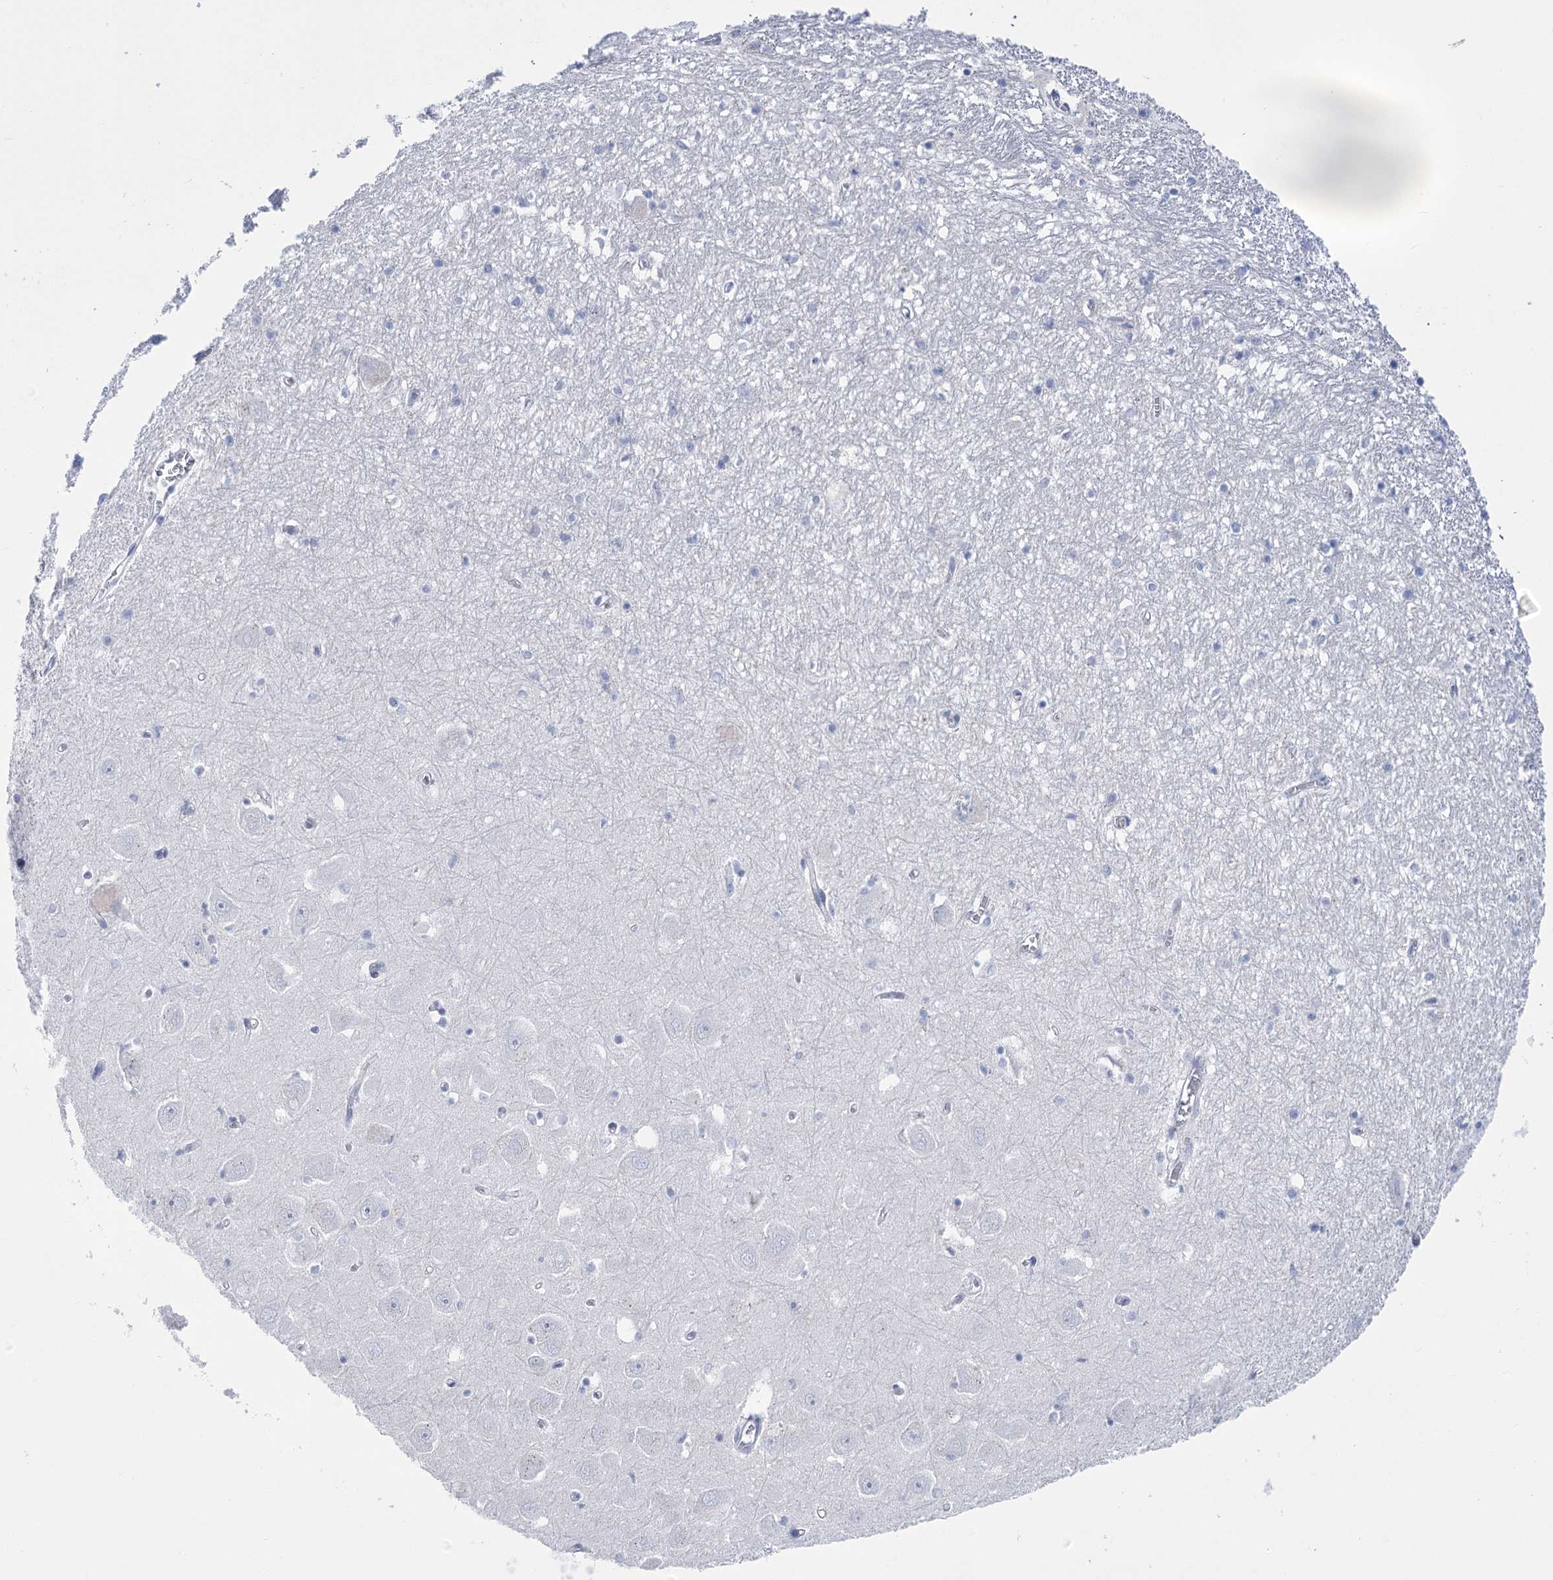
{"staining": {"intensity": "negative", "quantity": "none", "location": "none"}, "tissue": "hippocampus", "cell_type": "Glial cells", "image_type": "normal", "snomed": [{"axis": "morphology", "description": "Normal tissue, NOS"}, {"axis": "topography", "description": "Hippocampus"}], "caption": "There is no significant expression in glial cells of hippocampus.", "gene": "HORMAD1", "patient": {"sex": "male", "age": 70}}